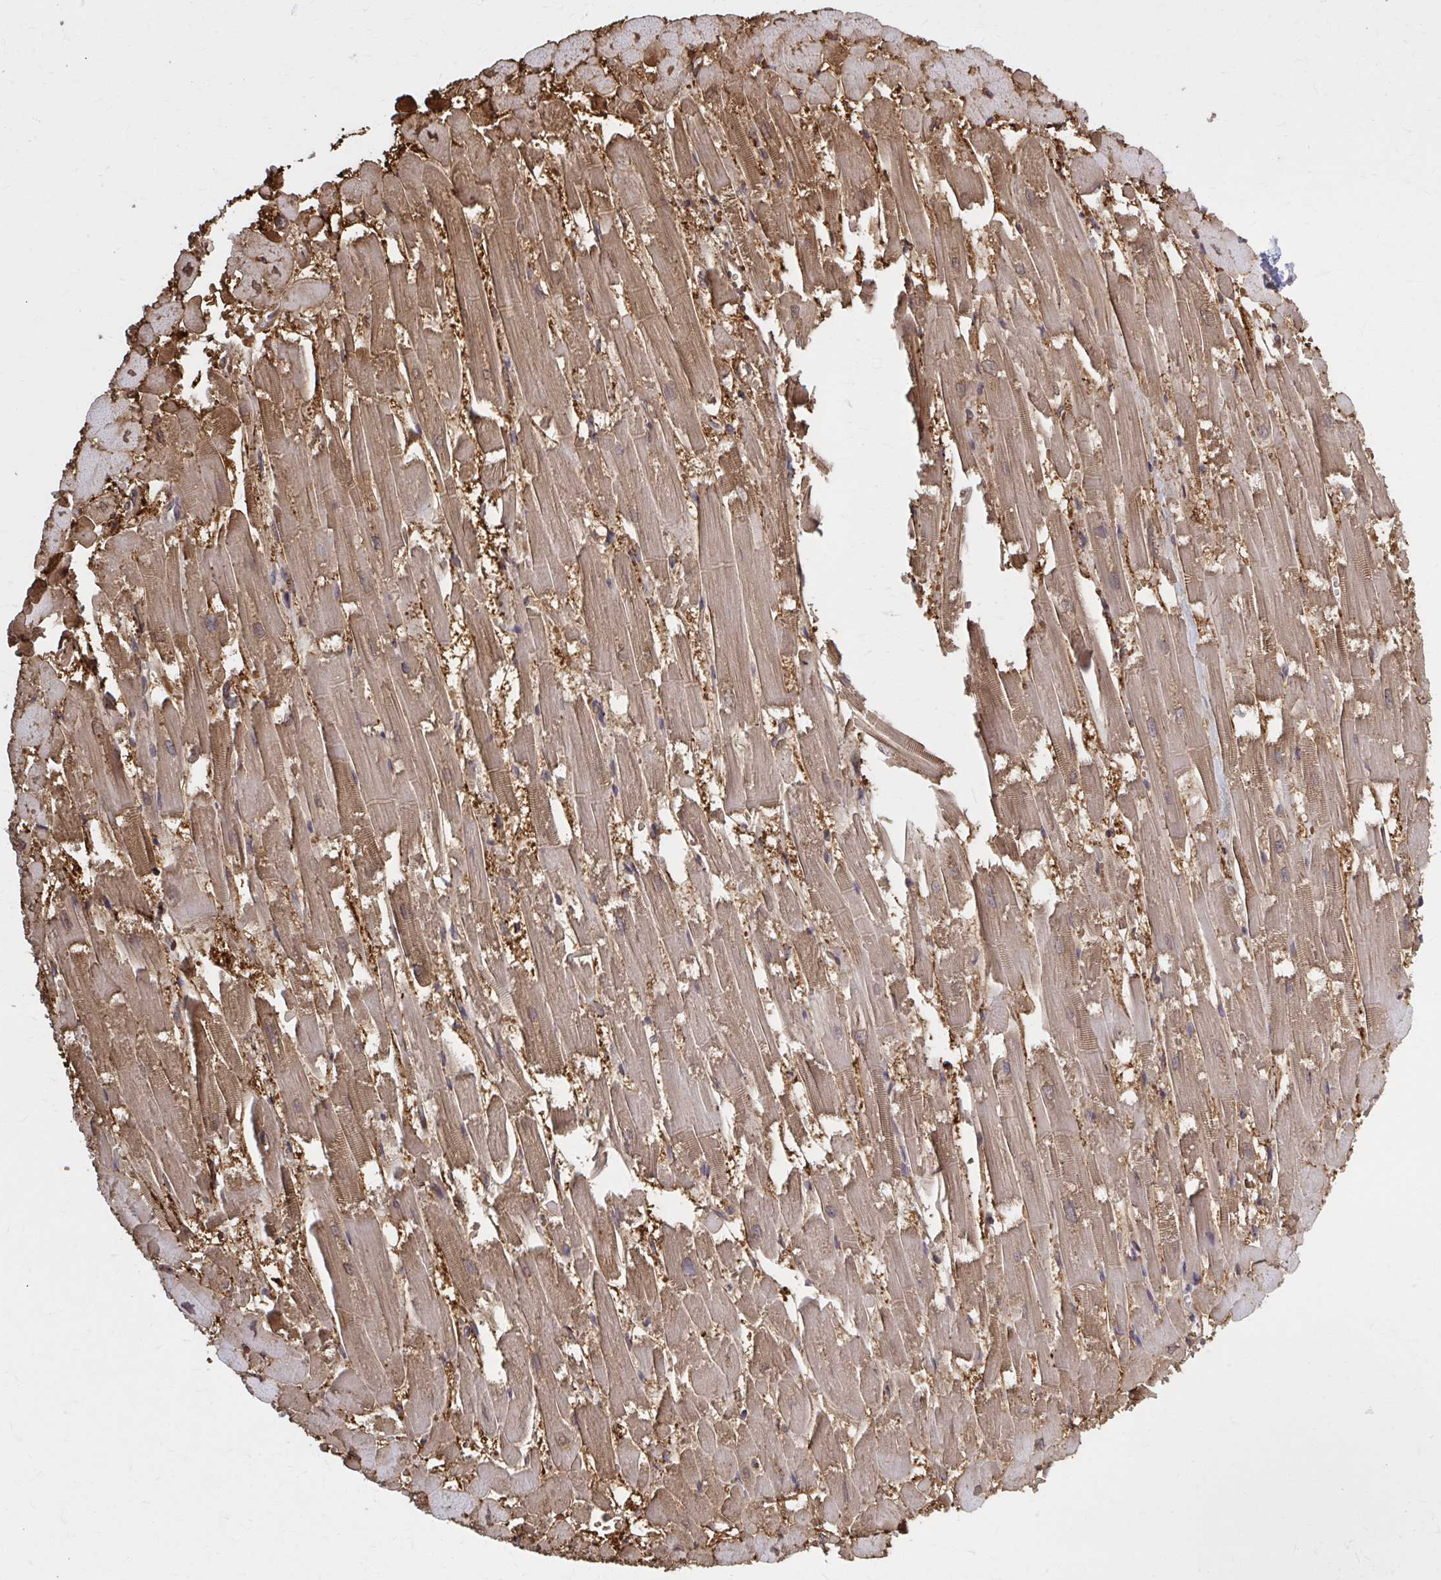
{"staining": {"intensity": "moderate", "quantity": ">75%", "location": "cytoplasmic/membranous,nuclear"}, "tissue": "heart muscle", "cell_type": "Cardiomyocytes", "image_type": "normal", "snomed": [{"axis": "morphology", "description": "Normal tissue, NOS"}, {"axis": "topography", "description": "Heart"}], "caption": "Immunohistochemical staining of unremarkable heart muscle displays medium levels of moderate cytoplasmic/membranous,nuclear expression in about >75% of cardiomyocytes.", "gene": "MDH1", "patient": {"sex": "female", "age": 52}}